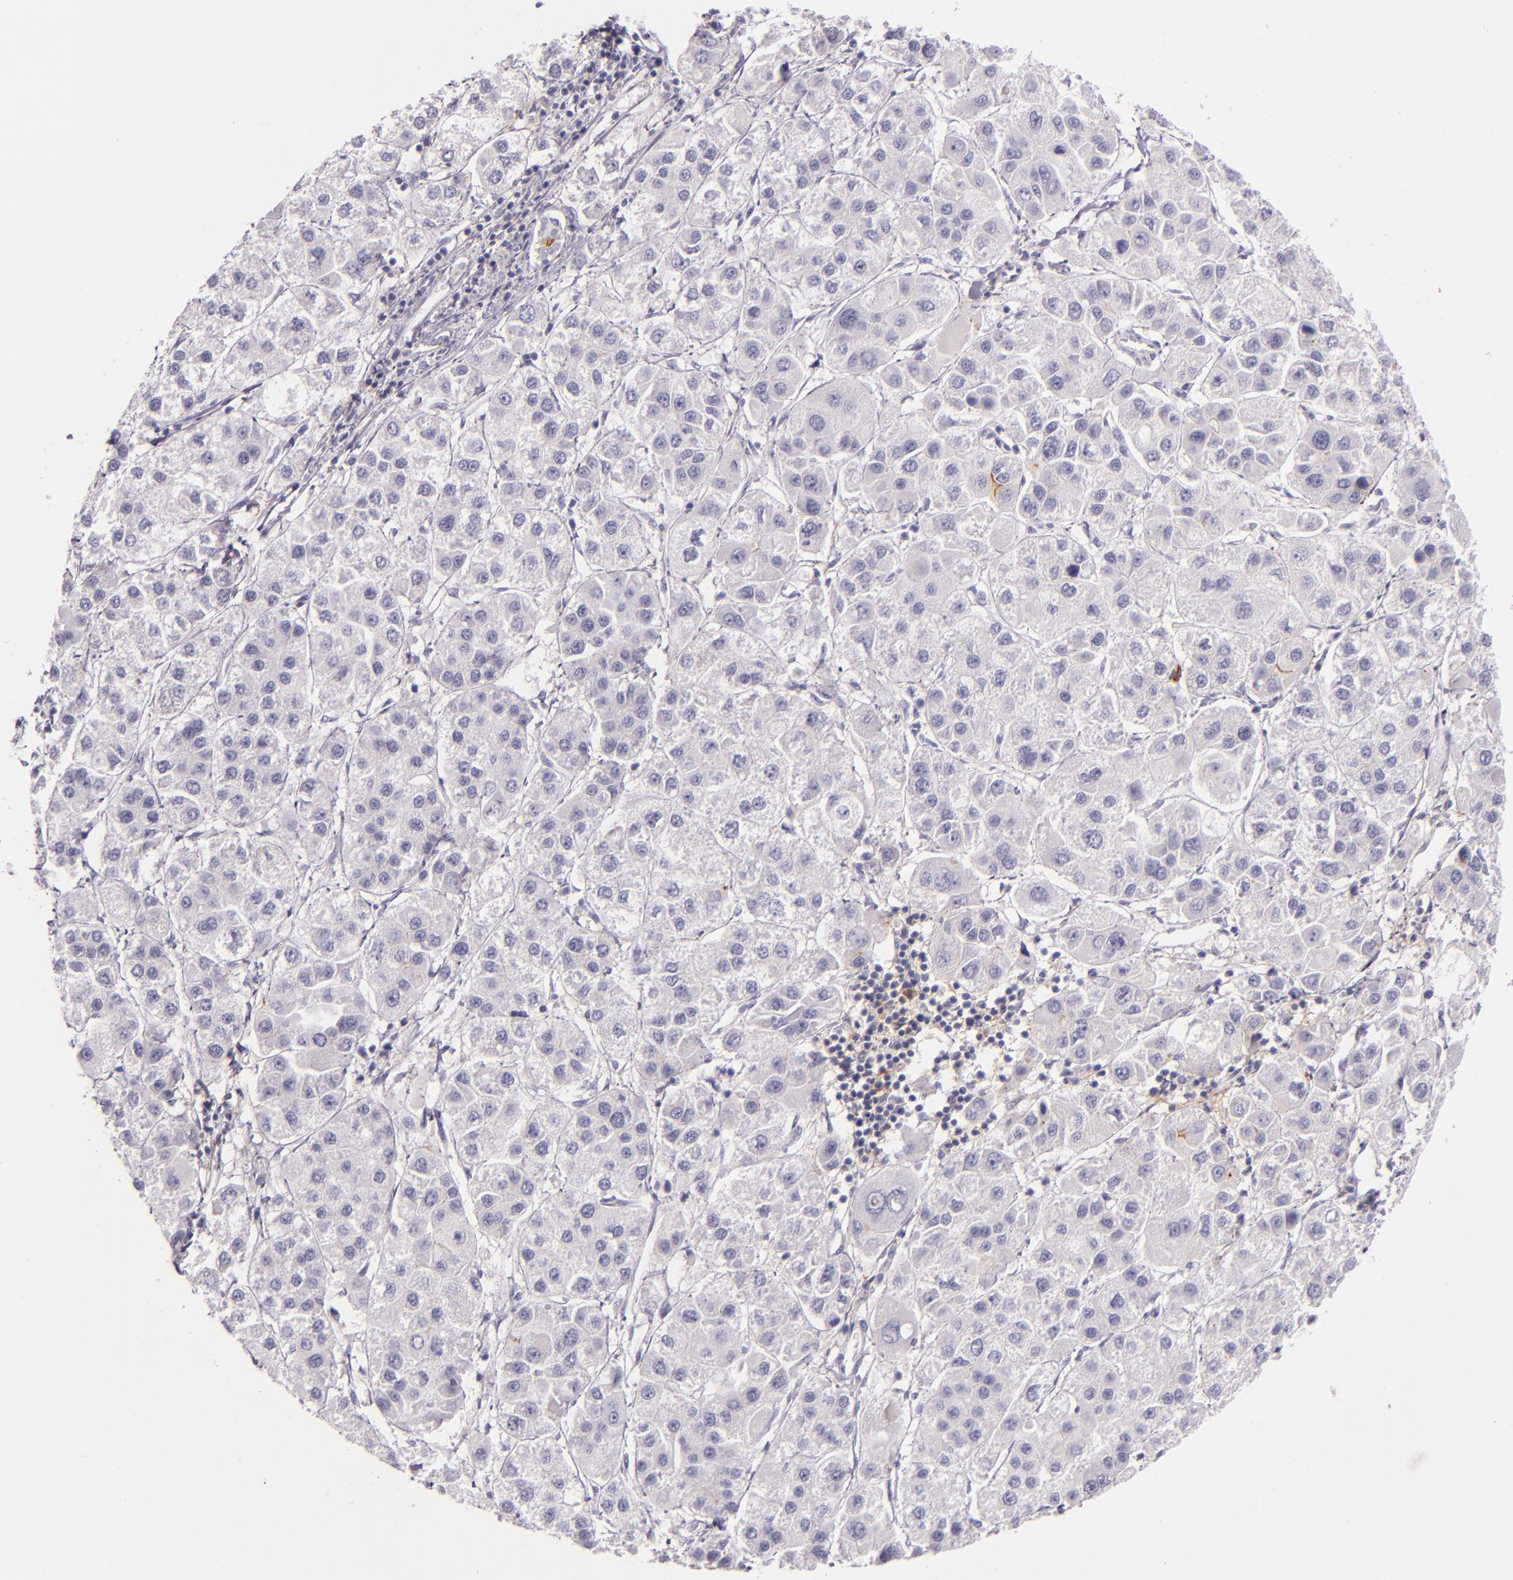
{"staining": {"intensity": "negative", "quantity": "none", "location": "none"}, "tissue": "liver cancer", "cell_type": "Tumor cells", "image_type": "cancer", "snomed": [{"axis": "morphology", "description": "Carcinoma, Hepatocellular, NOS"}, {"axis": "topography", "description": "Liver"}], "caption": "Liver hepatocellular carcinoma was stained to show a protein in brown. There is no significant positivity in tumor cells. The staining is performed using DAB (3,3'-diaminobenzidine) brown chromogen with nuclei counter-stained in using hematoxylin.", "gene": "ICAM1", "patient": {"sex": "female", "age": 85}}